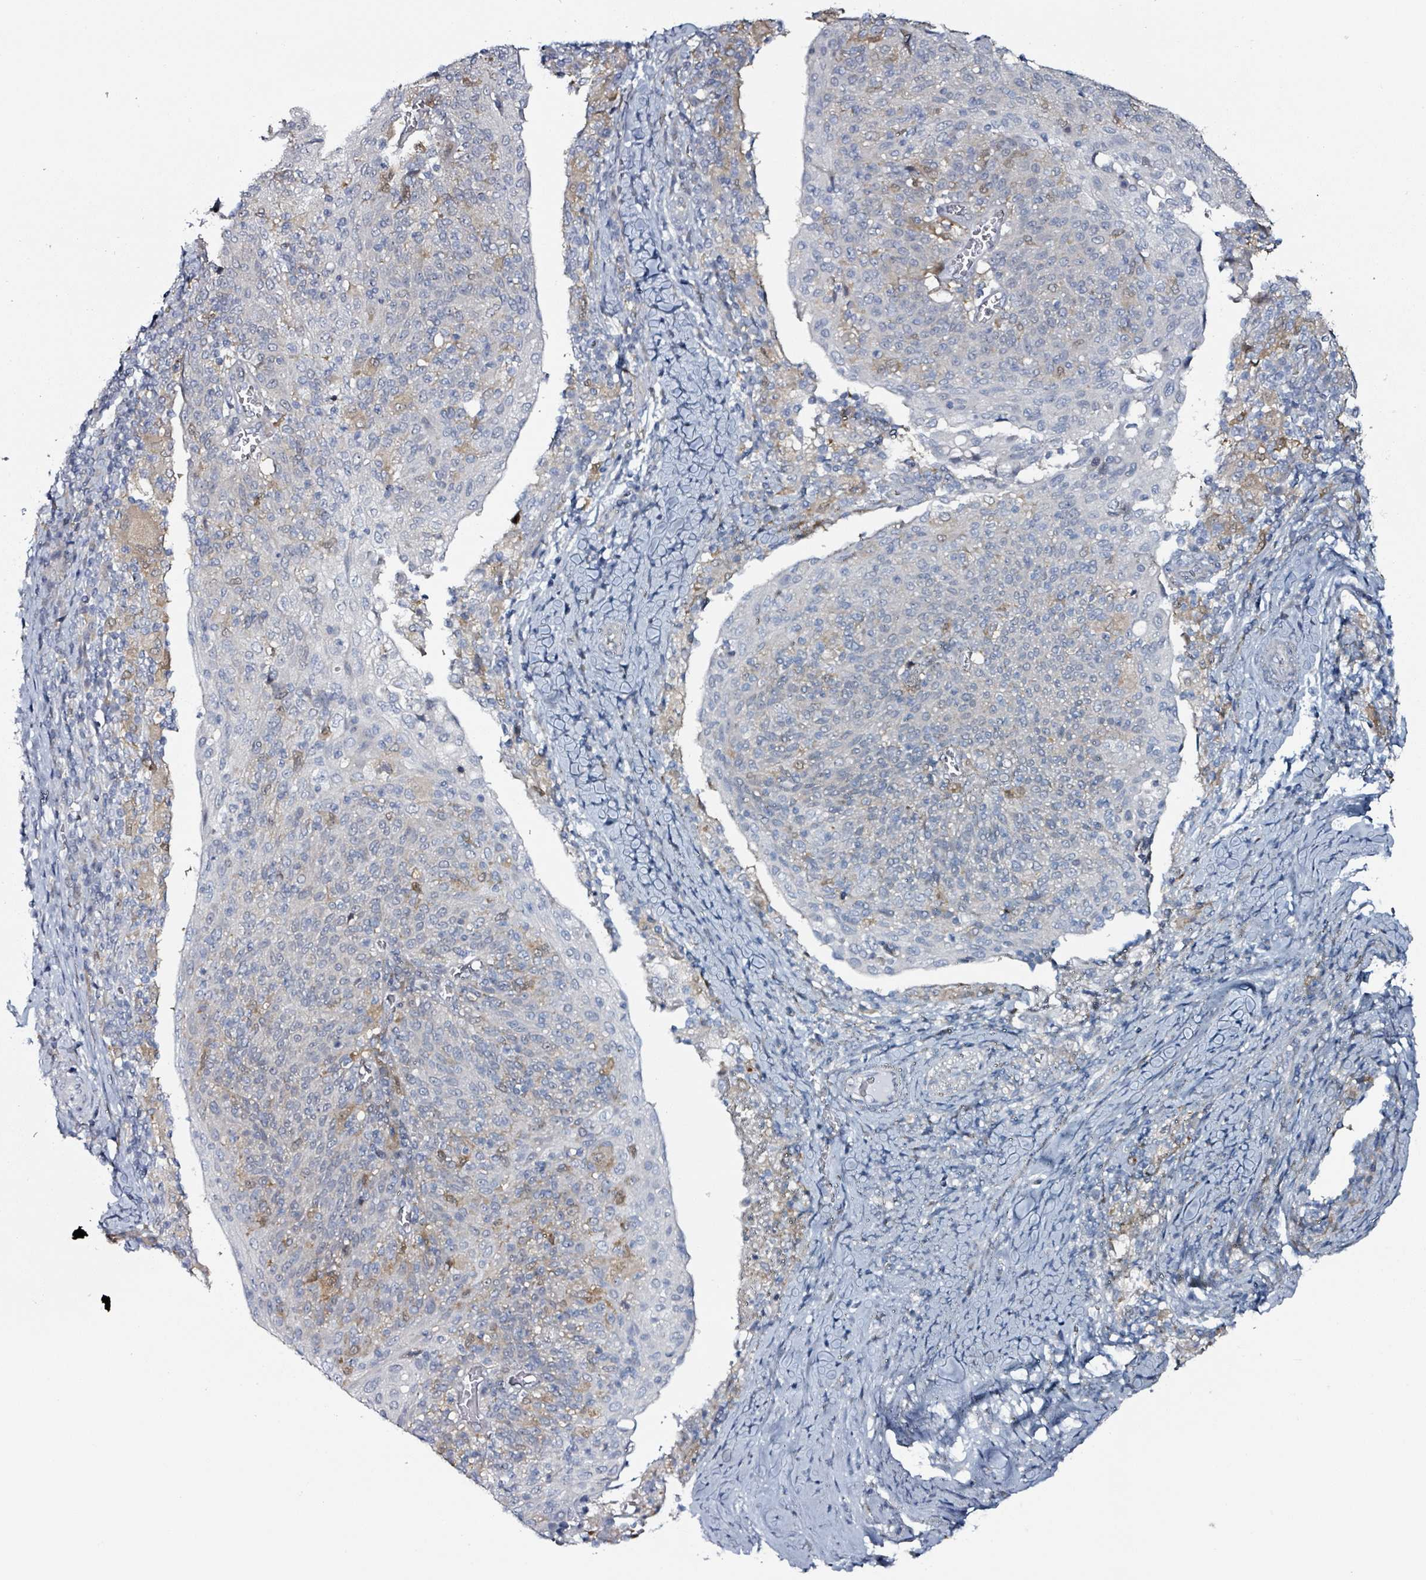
{"staining": {"intensity": "moderate", "quantity": "<25%", "location": "cytoplasmic/membranous,nuclear"}, "tissue": "cervical cancer", "cell_type": "Tumor cells", "image_type": "cancer", "snomed": [{"axis": "morphology", "description": "Squamous cell carcinoma, NOS"}, {"axis": "topography", "description": "Cervix"}], "caption": "Squamous cell carcinoma (cervical) stained for a protein (brown) shows moderate cytoplasmic/membranous and nuclear positive staining in about <25% of tumor cells.", "gene": "B3GAT3", "patient": {"sex": "female", "age": 52}}